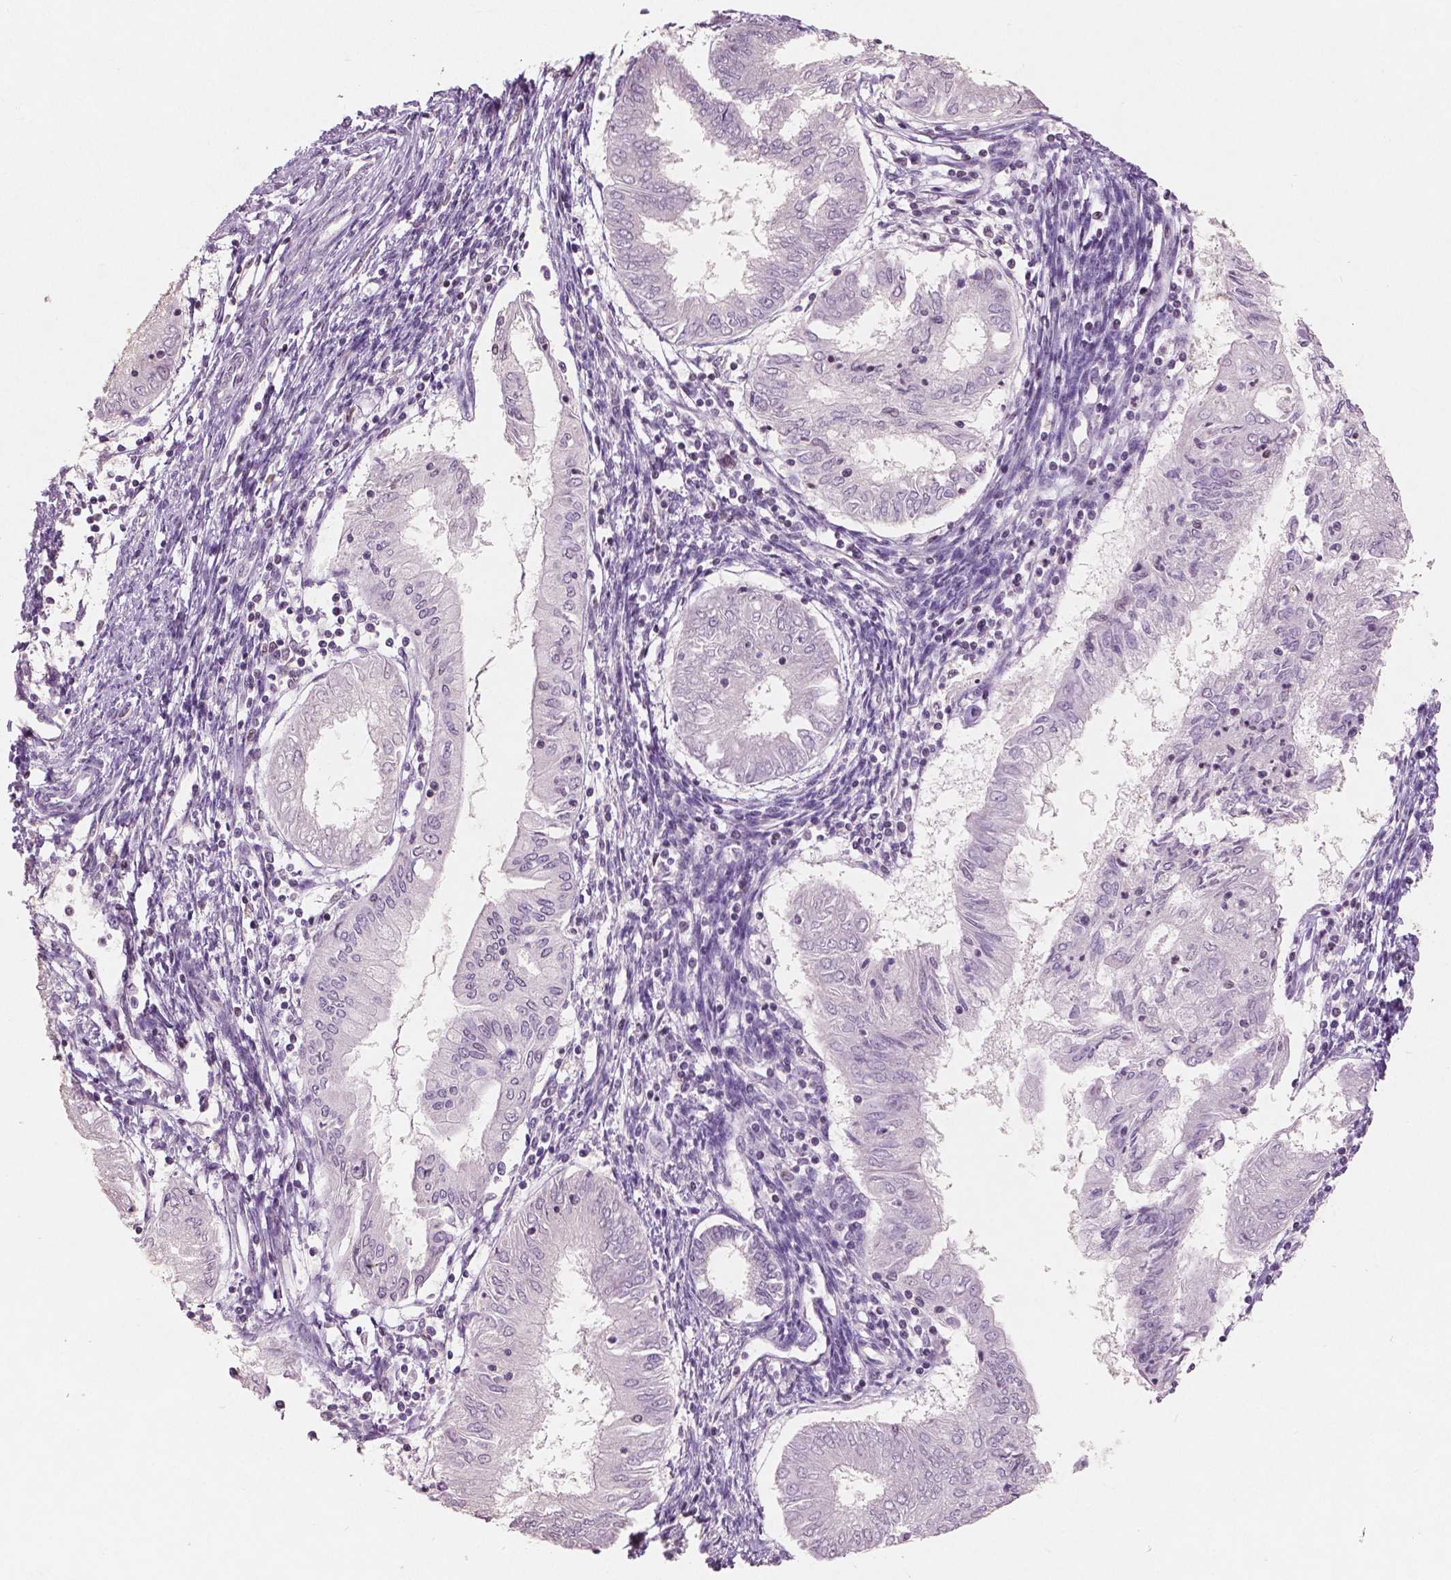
{"staining": {"intensity": "negative", "quantity": "none", "location": "none"}, "tissue": "endometrial cancer", "cell_type": "Tumor cells", "image_type": "cancer", "snomed": [{"axis": "morphology", "description": "Adenocarcinoma, NOS"}, {"axis": "topography", "description": "Endometrium"}], "caption": "This is a histopathology image of immunohistochemistry staining of endometrial cancer (adenocarcinoma), which shows no staining in tumor cells. (DAB (3,3'-diaminobenzidine) immunohistochemistry visualized using brightfield microscopy, high magnification).", "gene": "BRD4", "patient": {"sex": "female", "age": 68}}